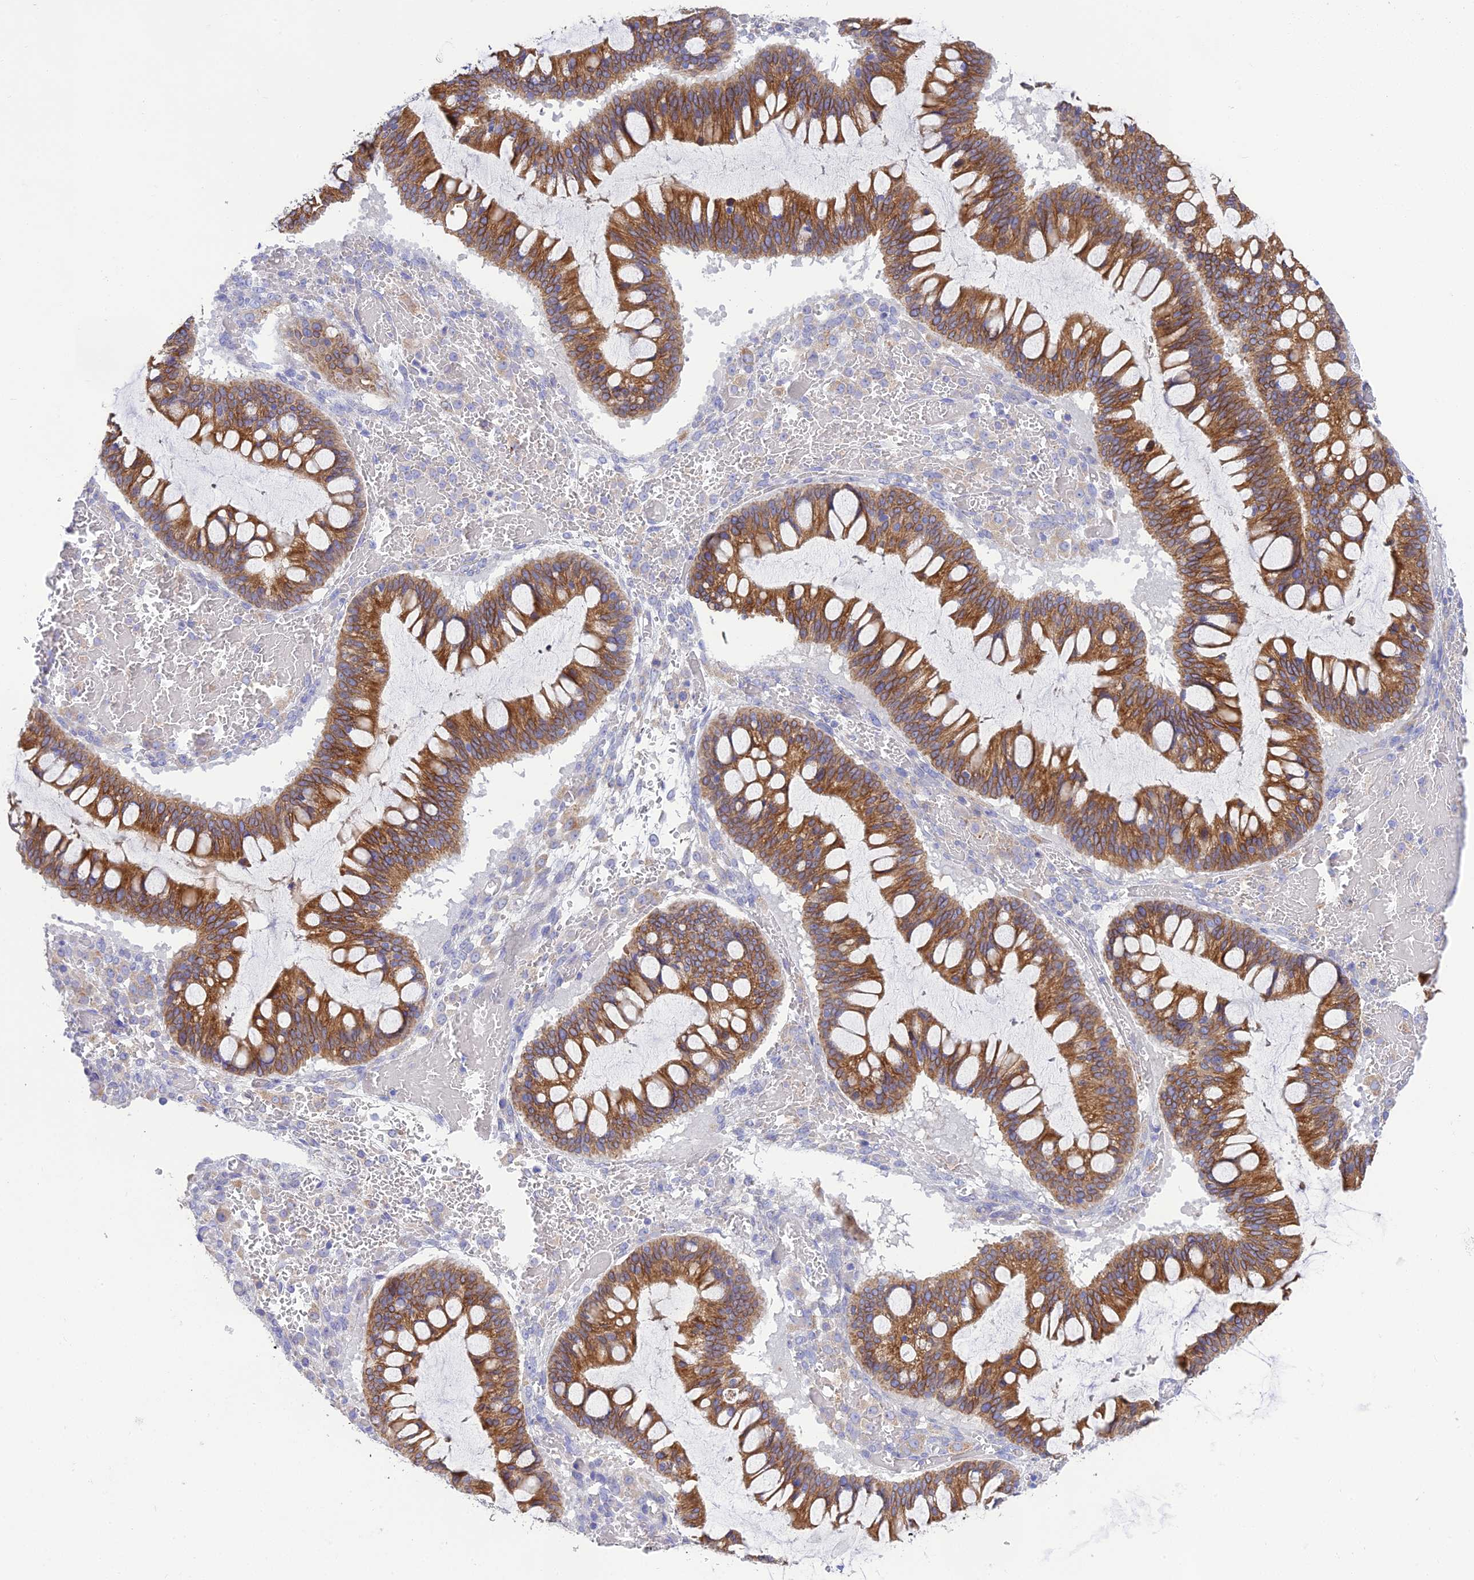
{"staining": {"intensity": "moderate", "quantity": ">75%", "location": "cytoplasmic/membranous"}, "tissue": "ovarian cancer", "cell_type": "Tumor cells", "image_type": "cancer", "snomed": [{"axis": "morphology", "description": "Cystadenocarcinoma, mucinous, NOS"}, {"axis": "topography", "description": "Ovary"}], "caption": "Mucinous cystadenocarcinoma (ovarian) stained with immunohistochemistry (IHC) displays moderate cytoplasmic/membranous positivity in about >75% of tumor cells. The staining was performed using DAB (3,3'-diaminobenzidine) to visualize the protein expression in brown, while the nuclei were stained in blue with hematoxylin (Magnification: 20x).", "gene": "HSD17B2", "patient": {"sex": "female", "age": 73}}